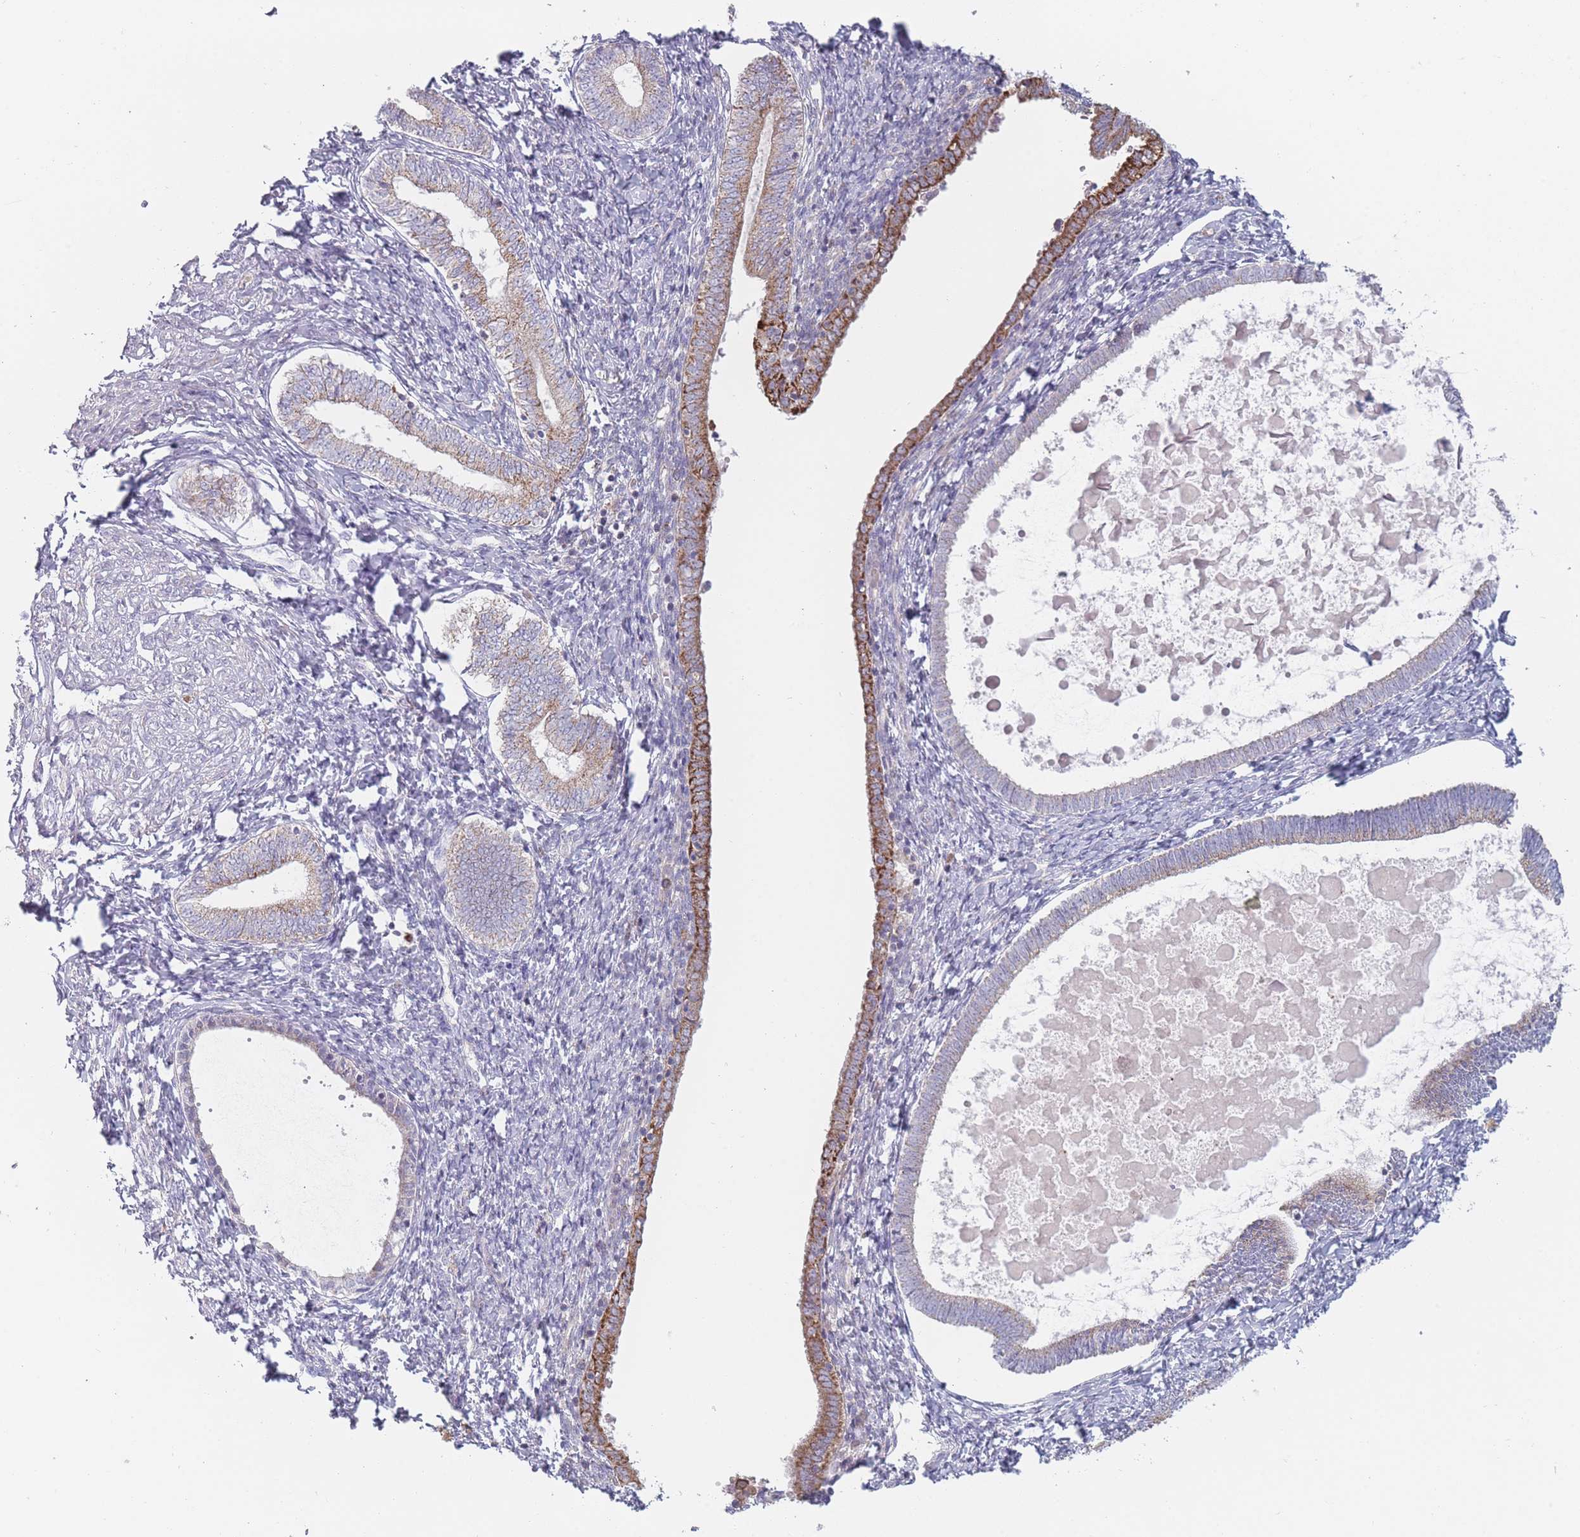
{"staining": {"intensity": "negative", "quantity": "none", "location": "none"}, "tissue": "endometrium", "cell_type": "Cells in endometrial stroma", "image_type": "normal", "snomed": [{"axis": "morphology", "description": "Normal tissue, NOS"}, {"axis": "topography", "description": "Endometrium"}], "caption": "There is no significant staining in cells in endometrial stroma of endometrium. (Brightfield microscopy of DAB (3,3'-diaminobenzidine) IHC at high magnification).", "gene": "PEX11B", "patient": {"sex": "female", "age": 72}}